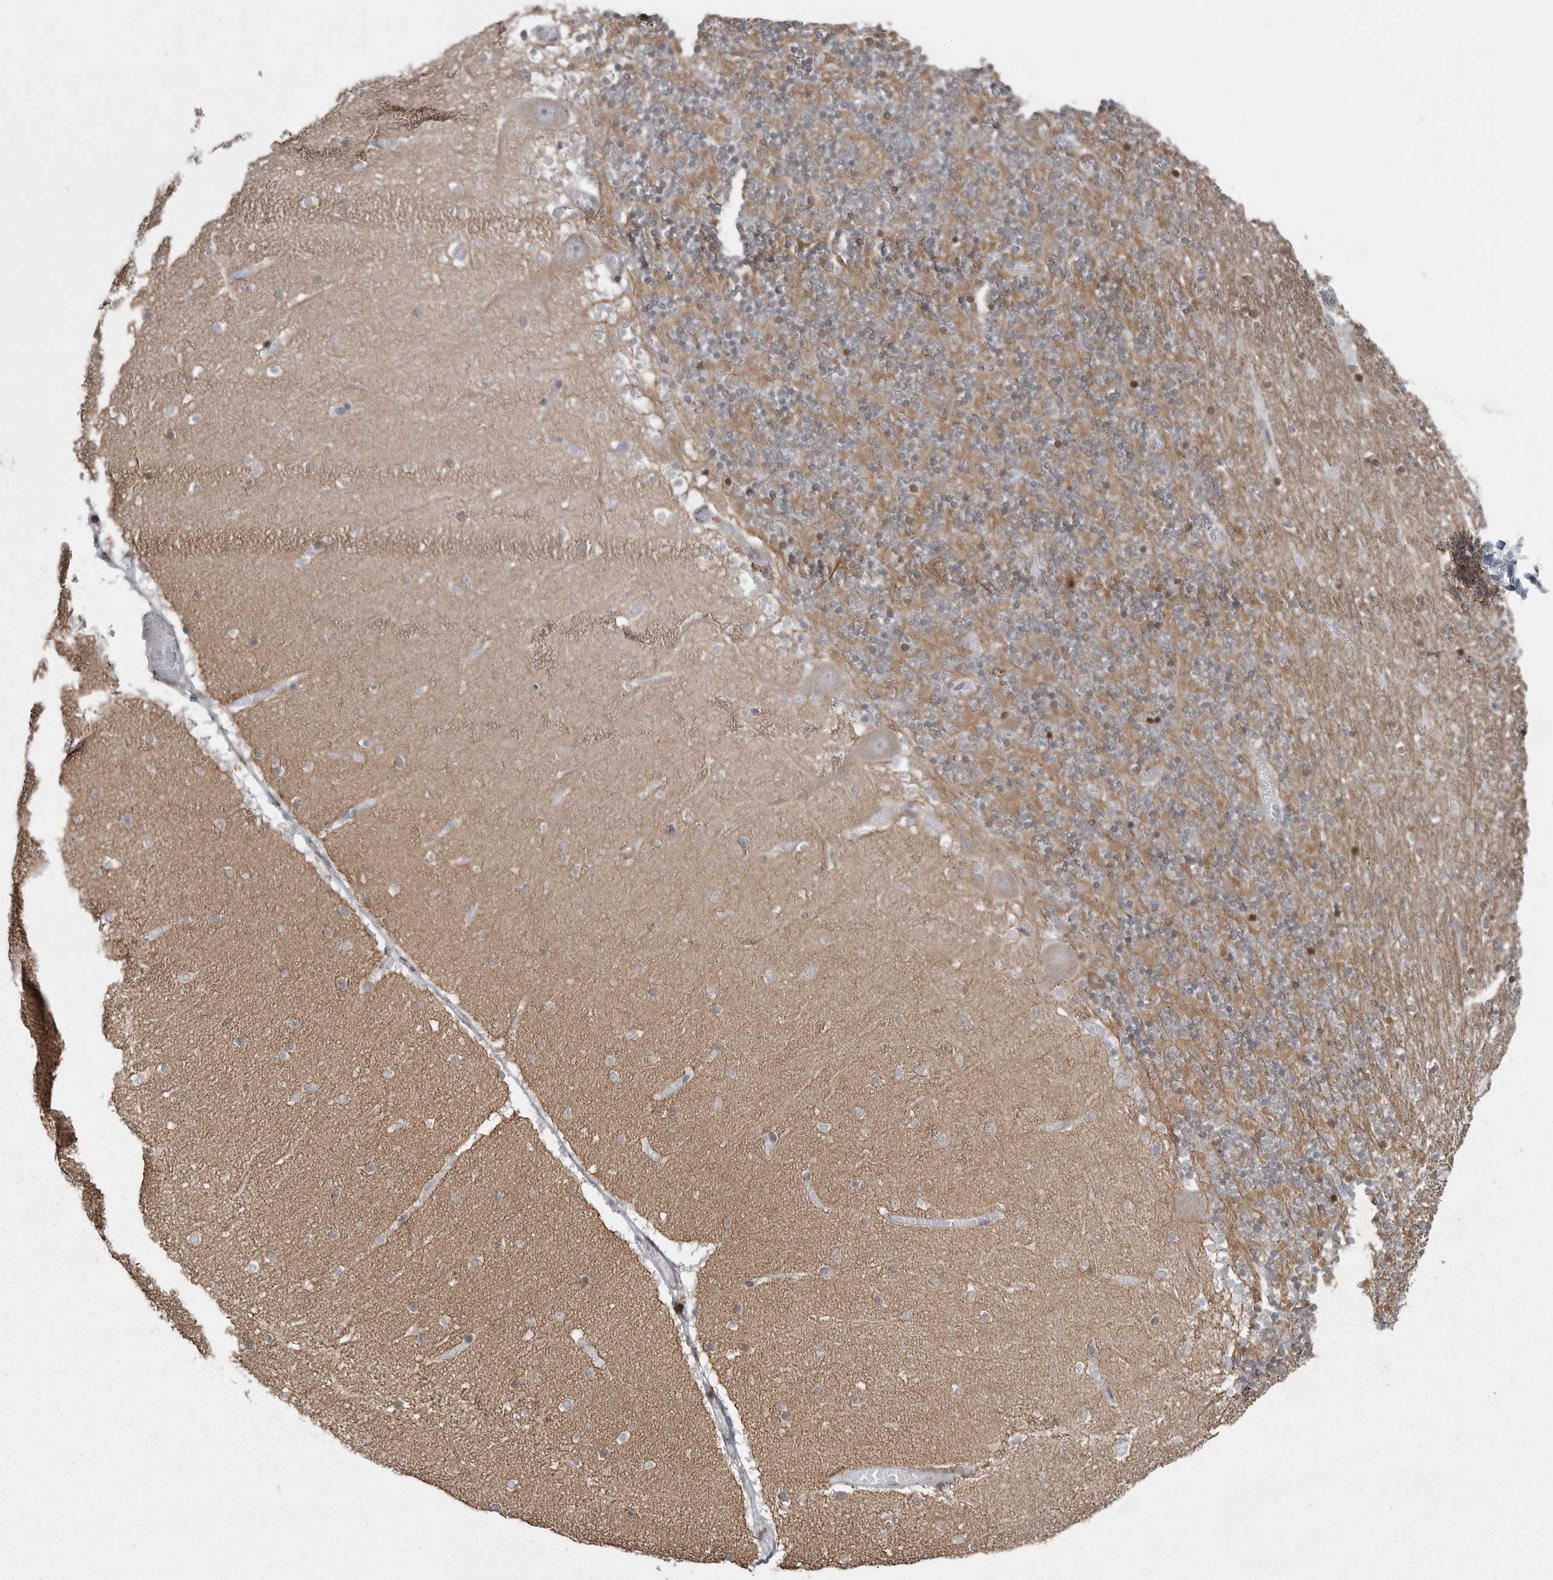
{"staining": {"intensity": "moderate", "quantity": "25%-75%", "location": "cytoplasmic/membranous,nuclear"}, "tissue": "cerebellum", "cell_type": "Cells in granular layer", "image_type": "normal", "snomed": [{"axis": "morphology", "description": "Normal tissue, NOS"}, {"axis": "topography", "description": "Cerebellum"}], "caption": "Cerebellum was stained to show a protein in brown. There is medium levels of moderate cytoplasmic/membranous,nuclear positivity in approximately 25%-75% of cells in granular layer.", "gene": "HMGN3", "patient": {"sex": "female", "age": 28}}